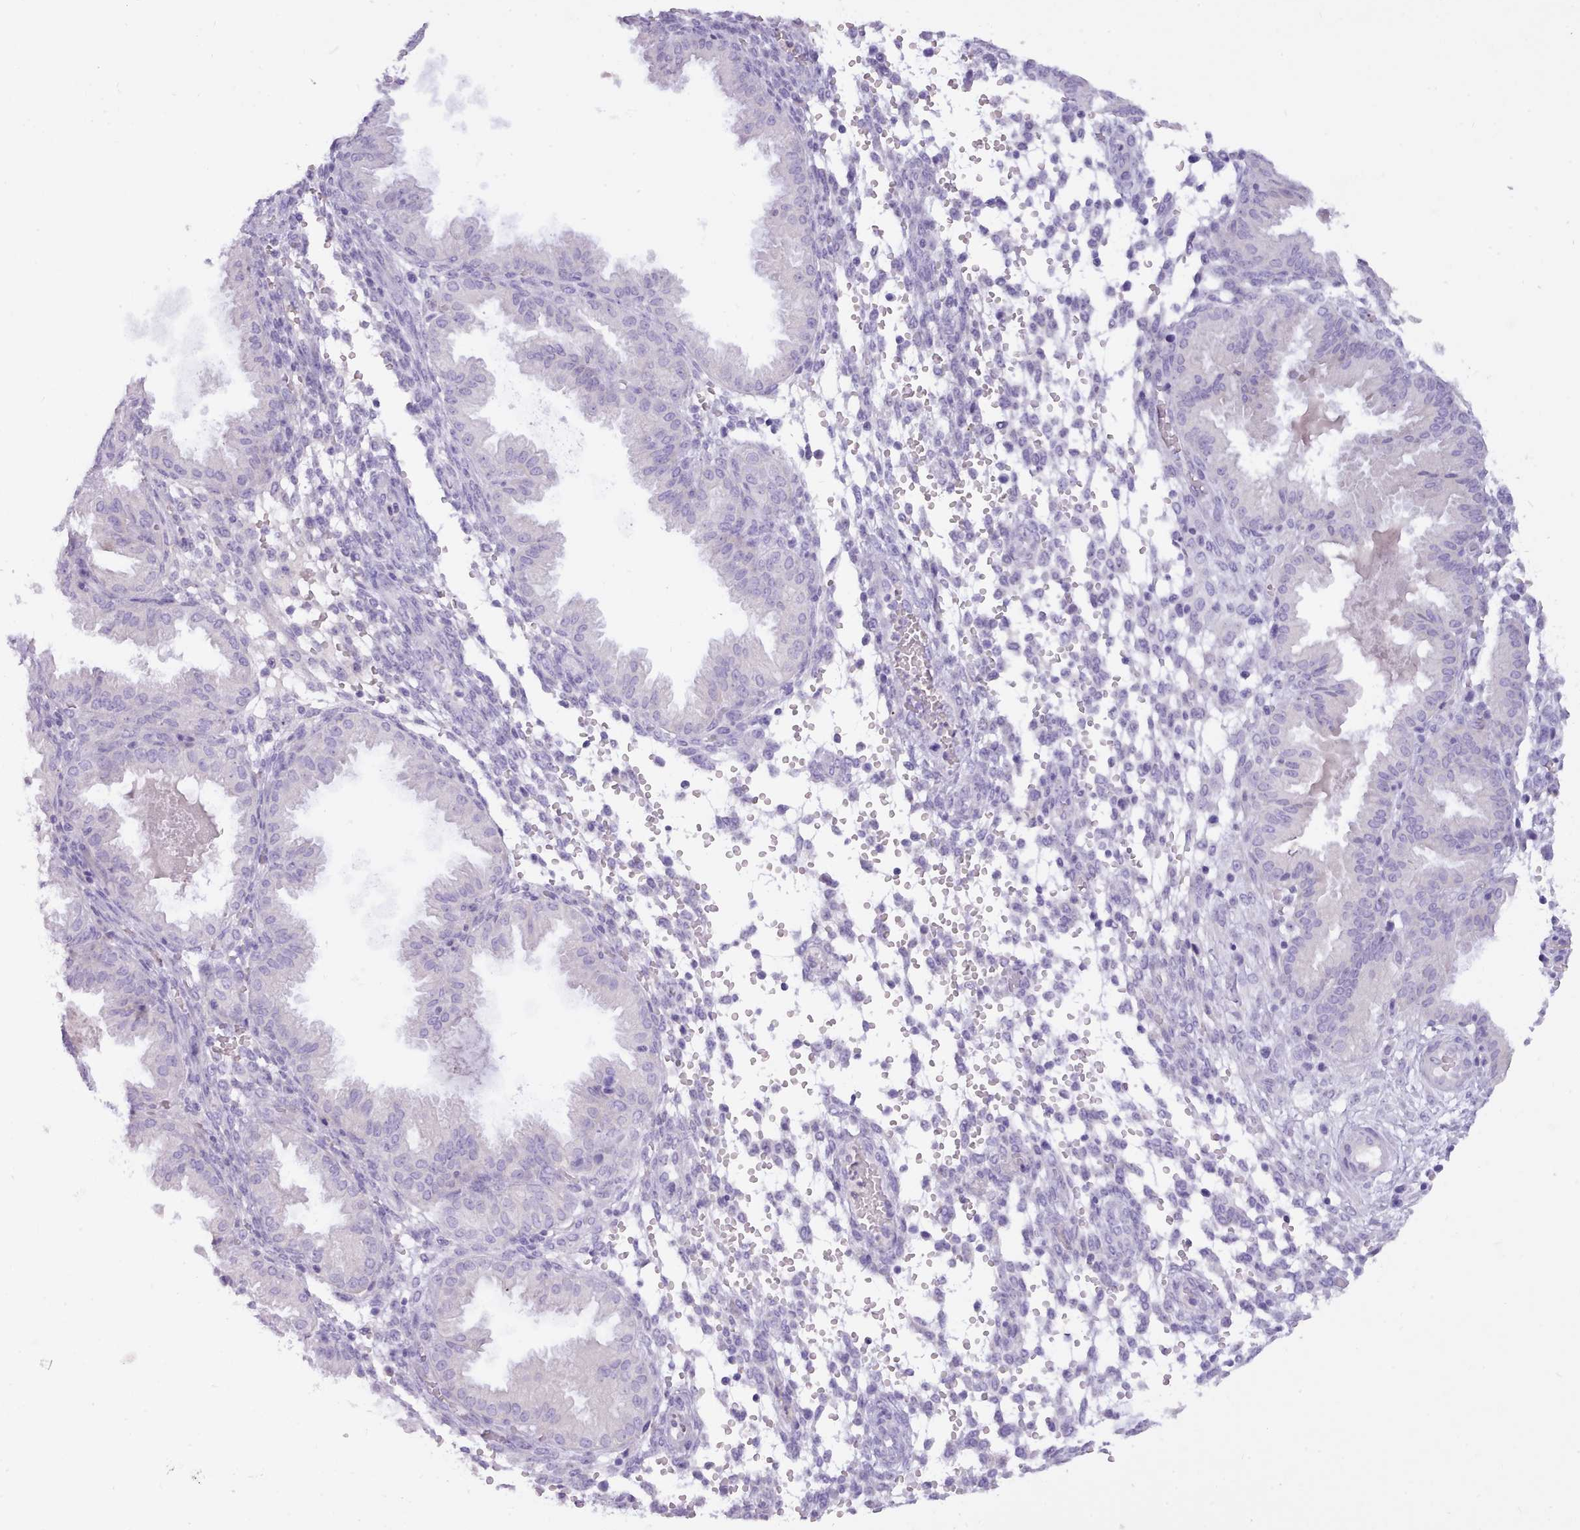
{"staining": {"intensity": "negative", "quantity": "none", "location": "none"}, "tissue": "endometrium", "cell_type": "Cells in endometrial stroma", "image_type": "normal", "snomed": [{"axis": "morphology", "description": "Normal tissue, NOS"}, {"axis": "topography", "description": "Endometrium"}], "caption": "The immunohistochemistry histopathology image has no significant staining in cells in endometrial stroma of endometrium.", "gene": "CYP2A13", "patient": {"sex": "female", "age": 33}}